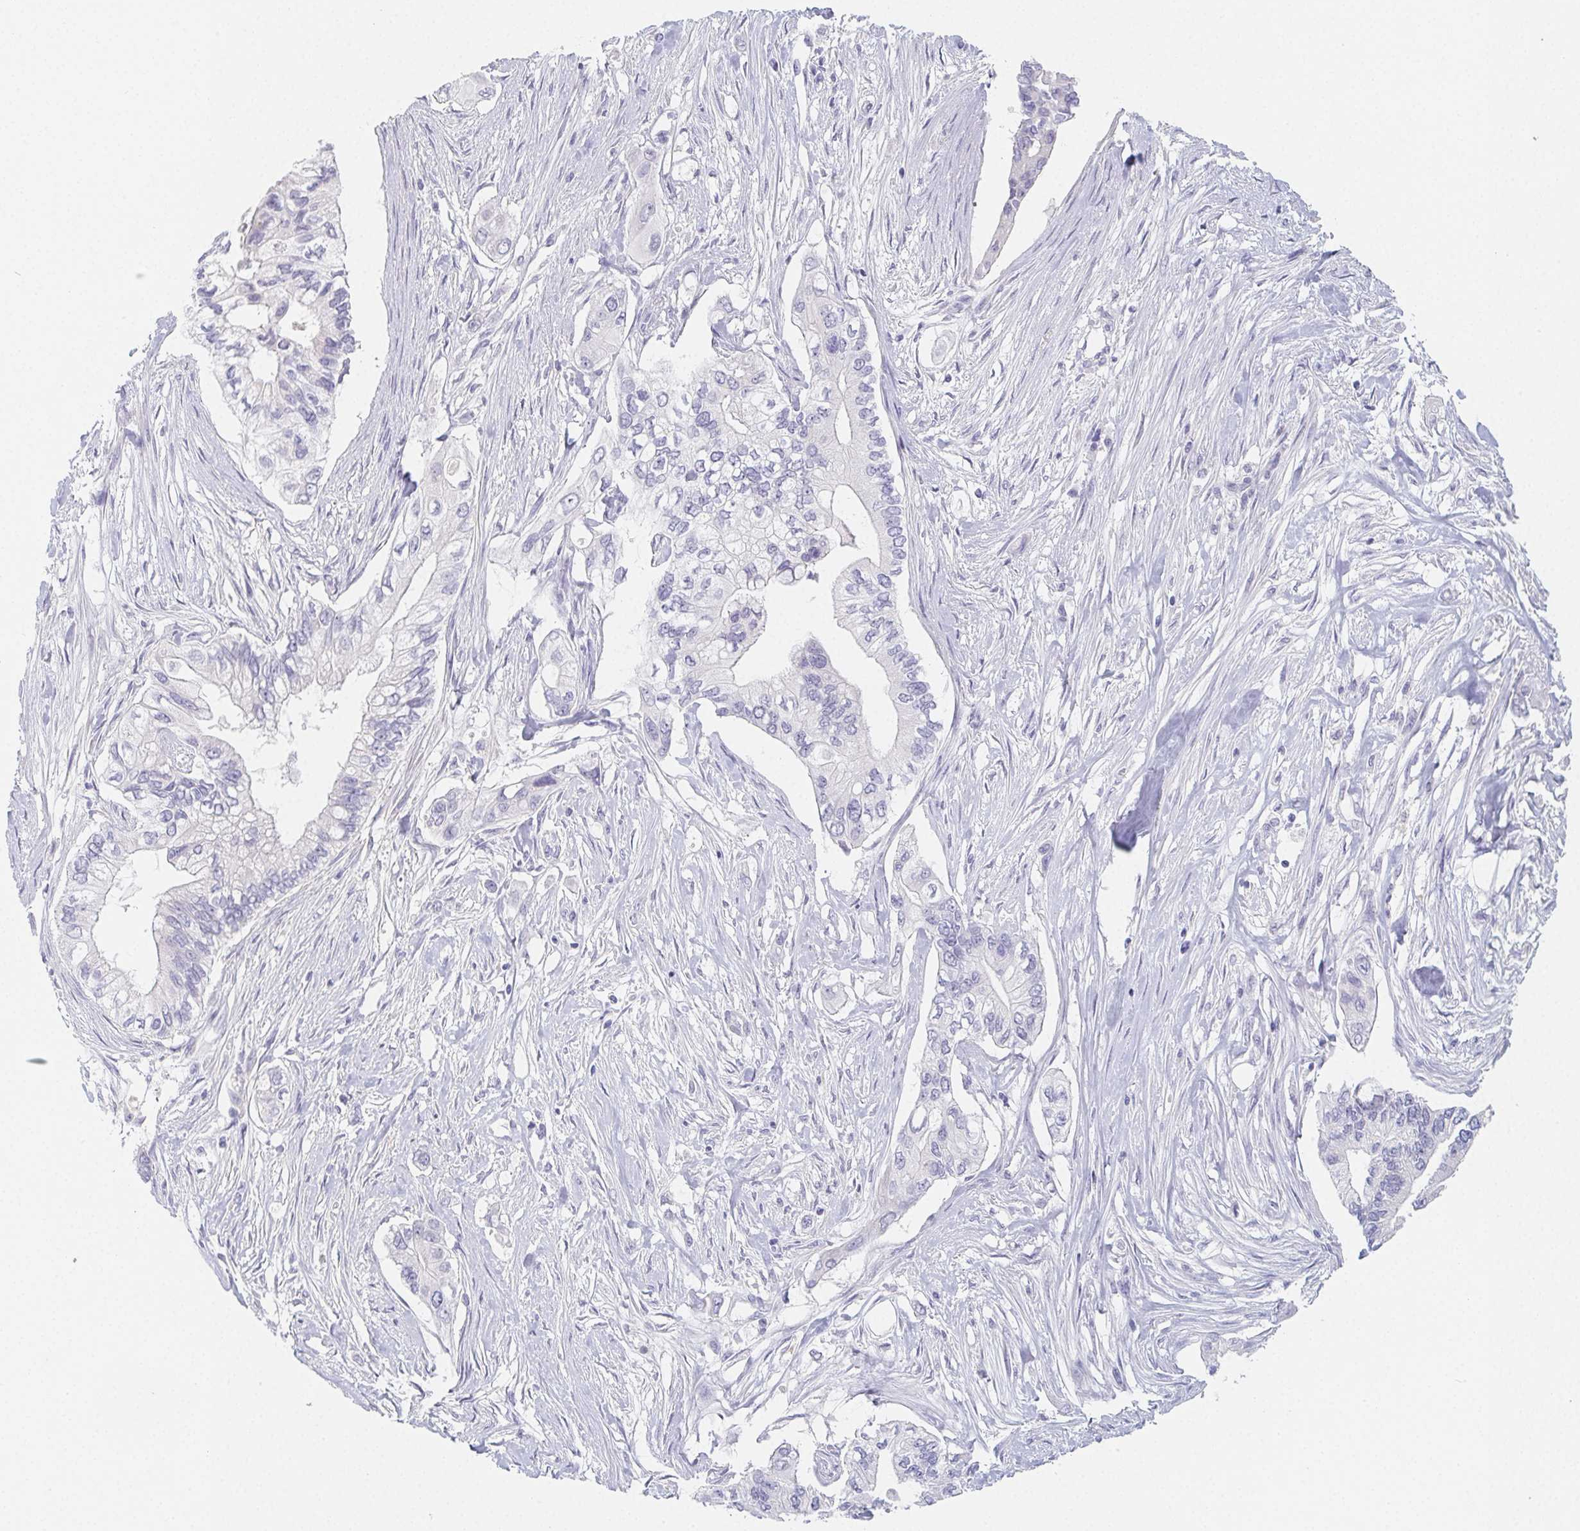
{"staining": {"intensity": "negative", "quantity": "none", "location": "none"}, "tissue": "pancreatic cancer", "cell_type": "Tumor cells", "image_type": "cancer", "snomed": [{"axis": "morphology", "description": "Adenocarcinoma, NOS"}, {"axis": "topography", "description": "Pancreas"}], "caption": "A micrograph of pancreatic adenocarcinoma stained for a protein displays no brown staining in tumor cells.", "gene": "GLIPR1L1", "patient": {"sex": "female", "age": 63}}